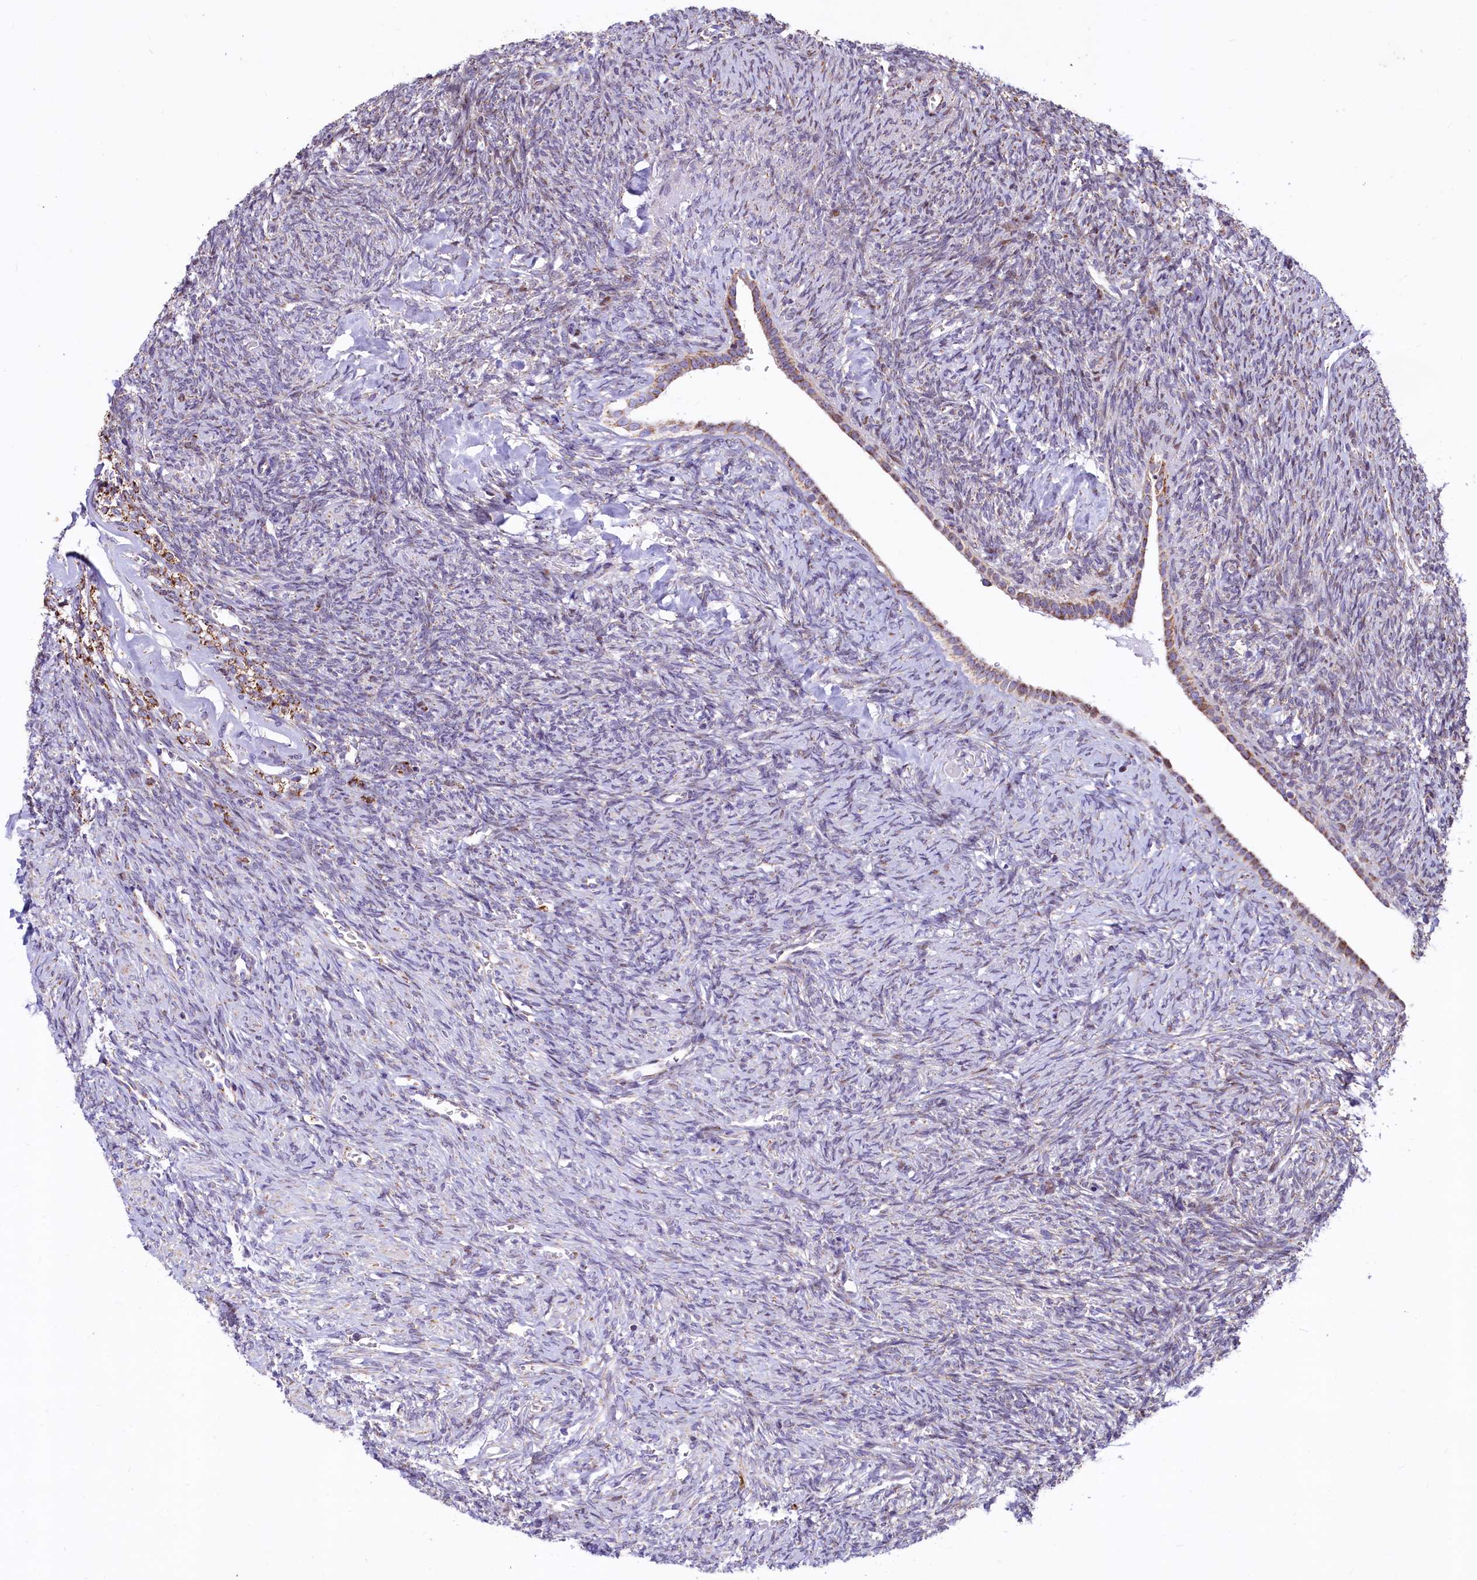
{"staining": {"intensity": "weak", "quantity": "<25%", "location": "nuclear"}, "tissue": "ovary", "cell_type": "Ovarian stroma cells", "image_type": "normal", "snomed": [{"axis": "morphology", "description": "Normal tissue, NOS"}, {"axis": "topography", "description": "Ovary"}], "caption": "Immunohistochemistry (IHC) of unremarkable human ovary displays no expression in ovarian stroma cells. The staining is performed using DAB (3,3'-diaminobenzidine) brown chromogen with nuclei counter-stained in using hematoxylin.", "gene": "VWCE", "patient": {"sex": "female", "age": 41}}